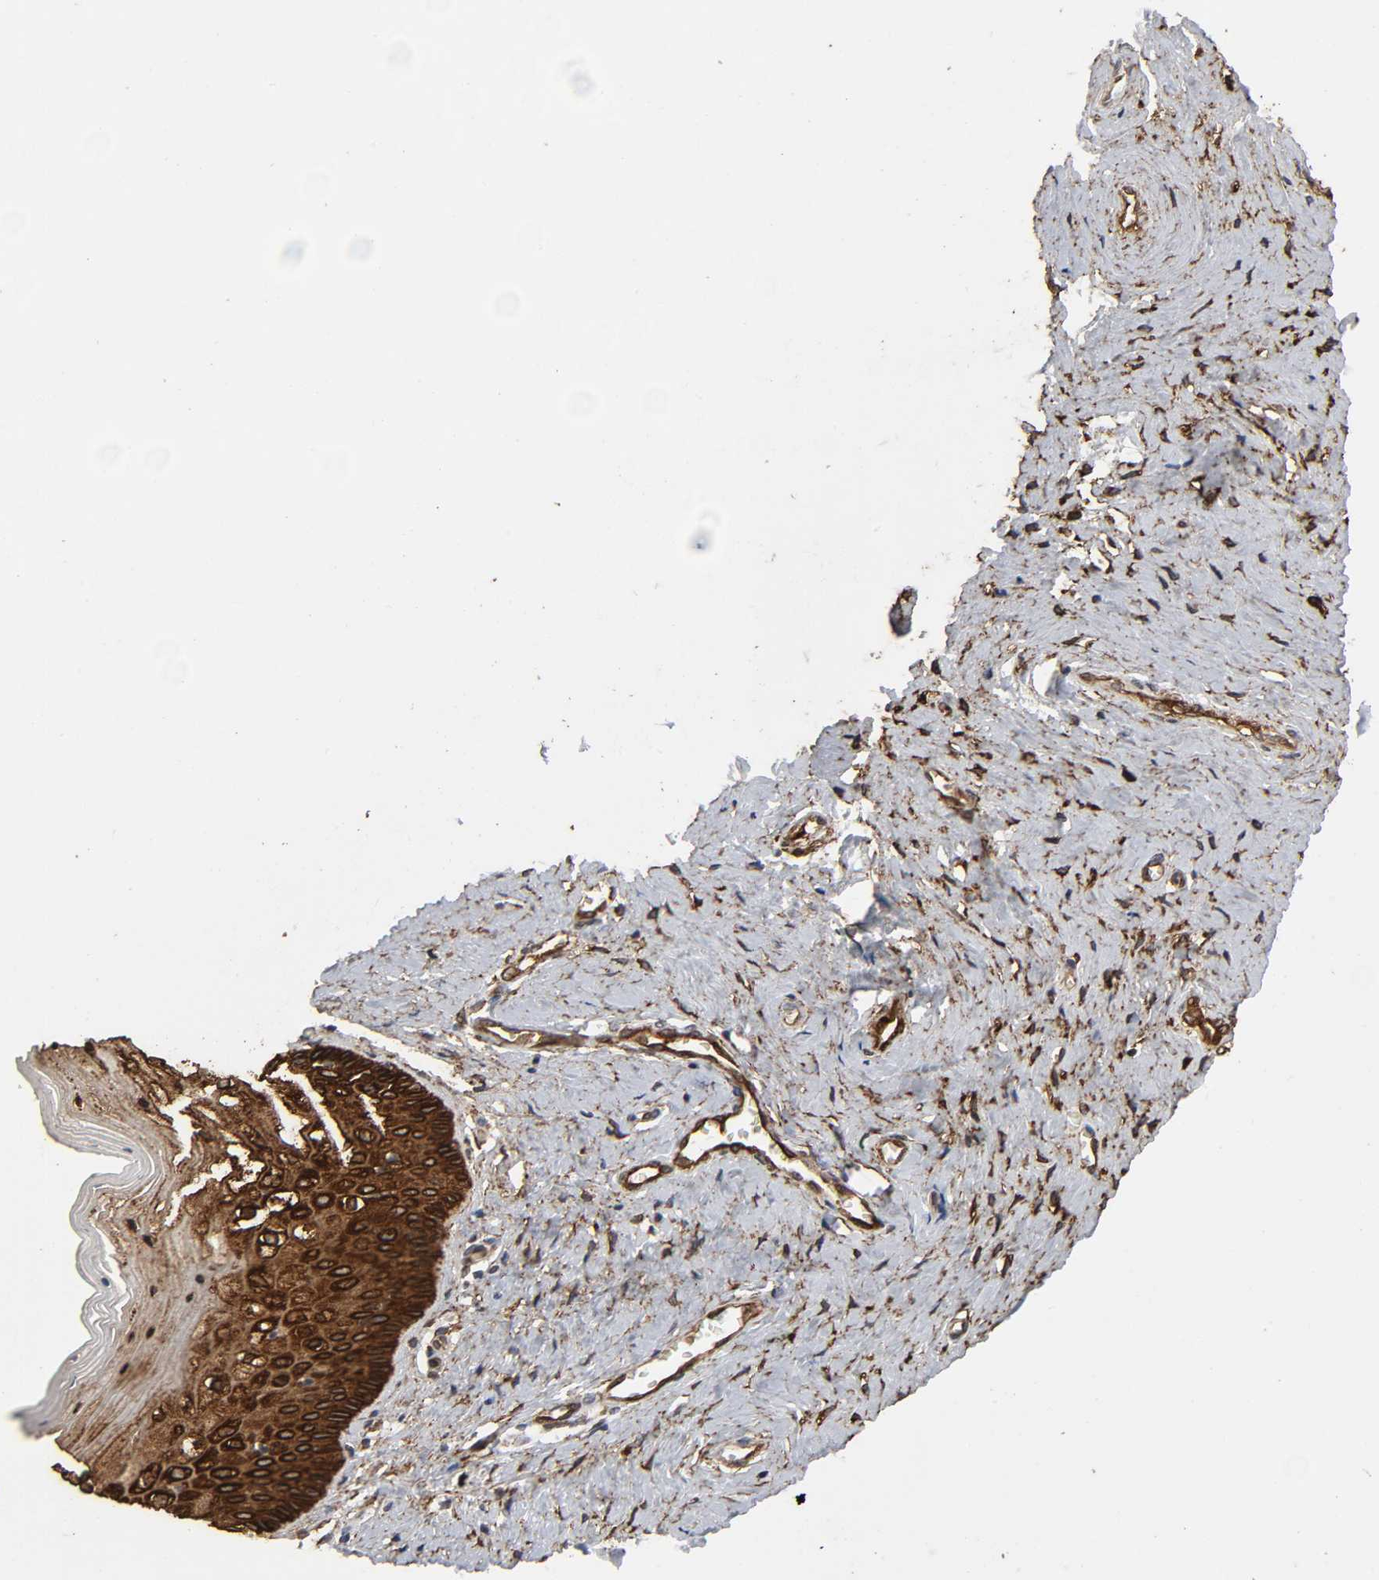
{"staining": {"intensity": "strong", "quantity": ">75%", "location": "cytoplasmic/membranous,nuclear"}, "tissue": "vagina", "cell_type": "Squamous epithelial cells", "image_type": "normal", "snomed": [{"axis": "morphology", "description": "Normal tissue, NOS"}, {"axis": "topography", "description": "Vagina"}], "caption": "This photomicrograph exhibits immunohistochemistry (IHC) staining of normal vagina, with high strong cytoplasmic/membranous,nuclear staining in about >75% of squamous epithelial cells.", "gene": "AHNAK2", "patient": {"sex": "female", "age": 46}}